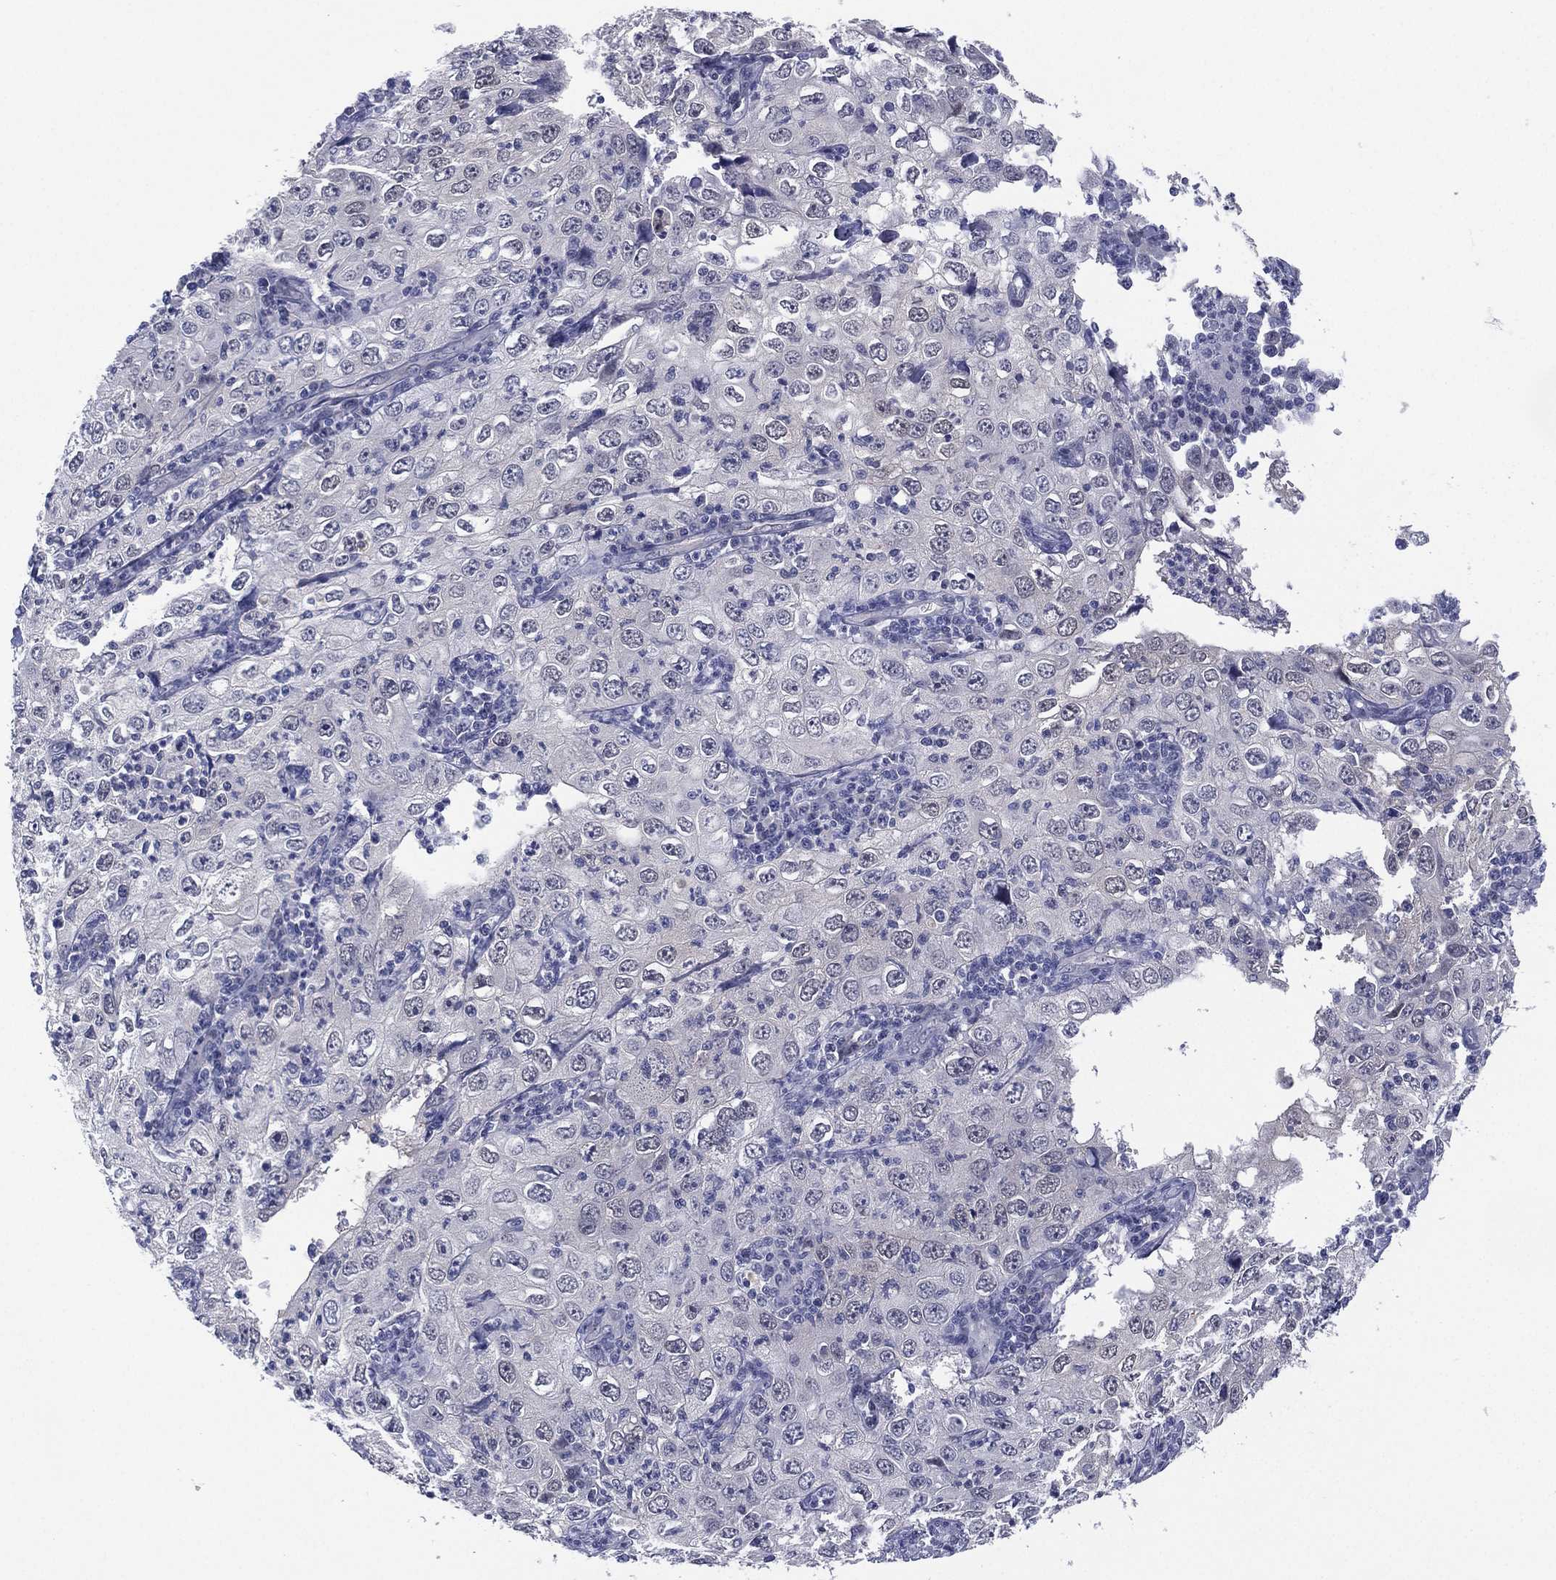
{"staining": {"intensity": "negative", "quantity": "none", "location": "none"}, "tissue": "cervical cancer", "cell_type": "Tumor cells", "image_type": "cancer", "snomed": [{"axis": "morphology", "description": "Squamous cell carcinoma, NOS"}, {"axis": "topography", "description": "Cervix"}], "caption": "The histopathology image exhibits no significant staining in tumor cells of cervical cancer (squamous cell carcinoma). Nuclei are stained in blue.", "gene": "DDAH1", "patient": {"sex": "female", "age": 24}}